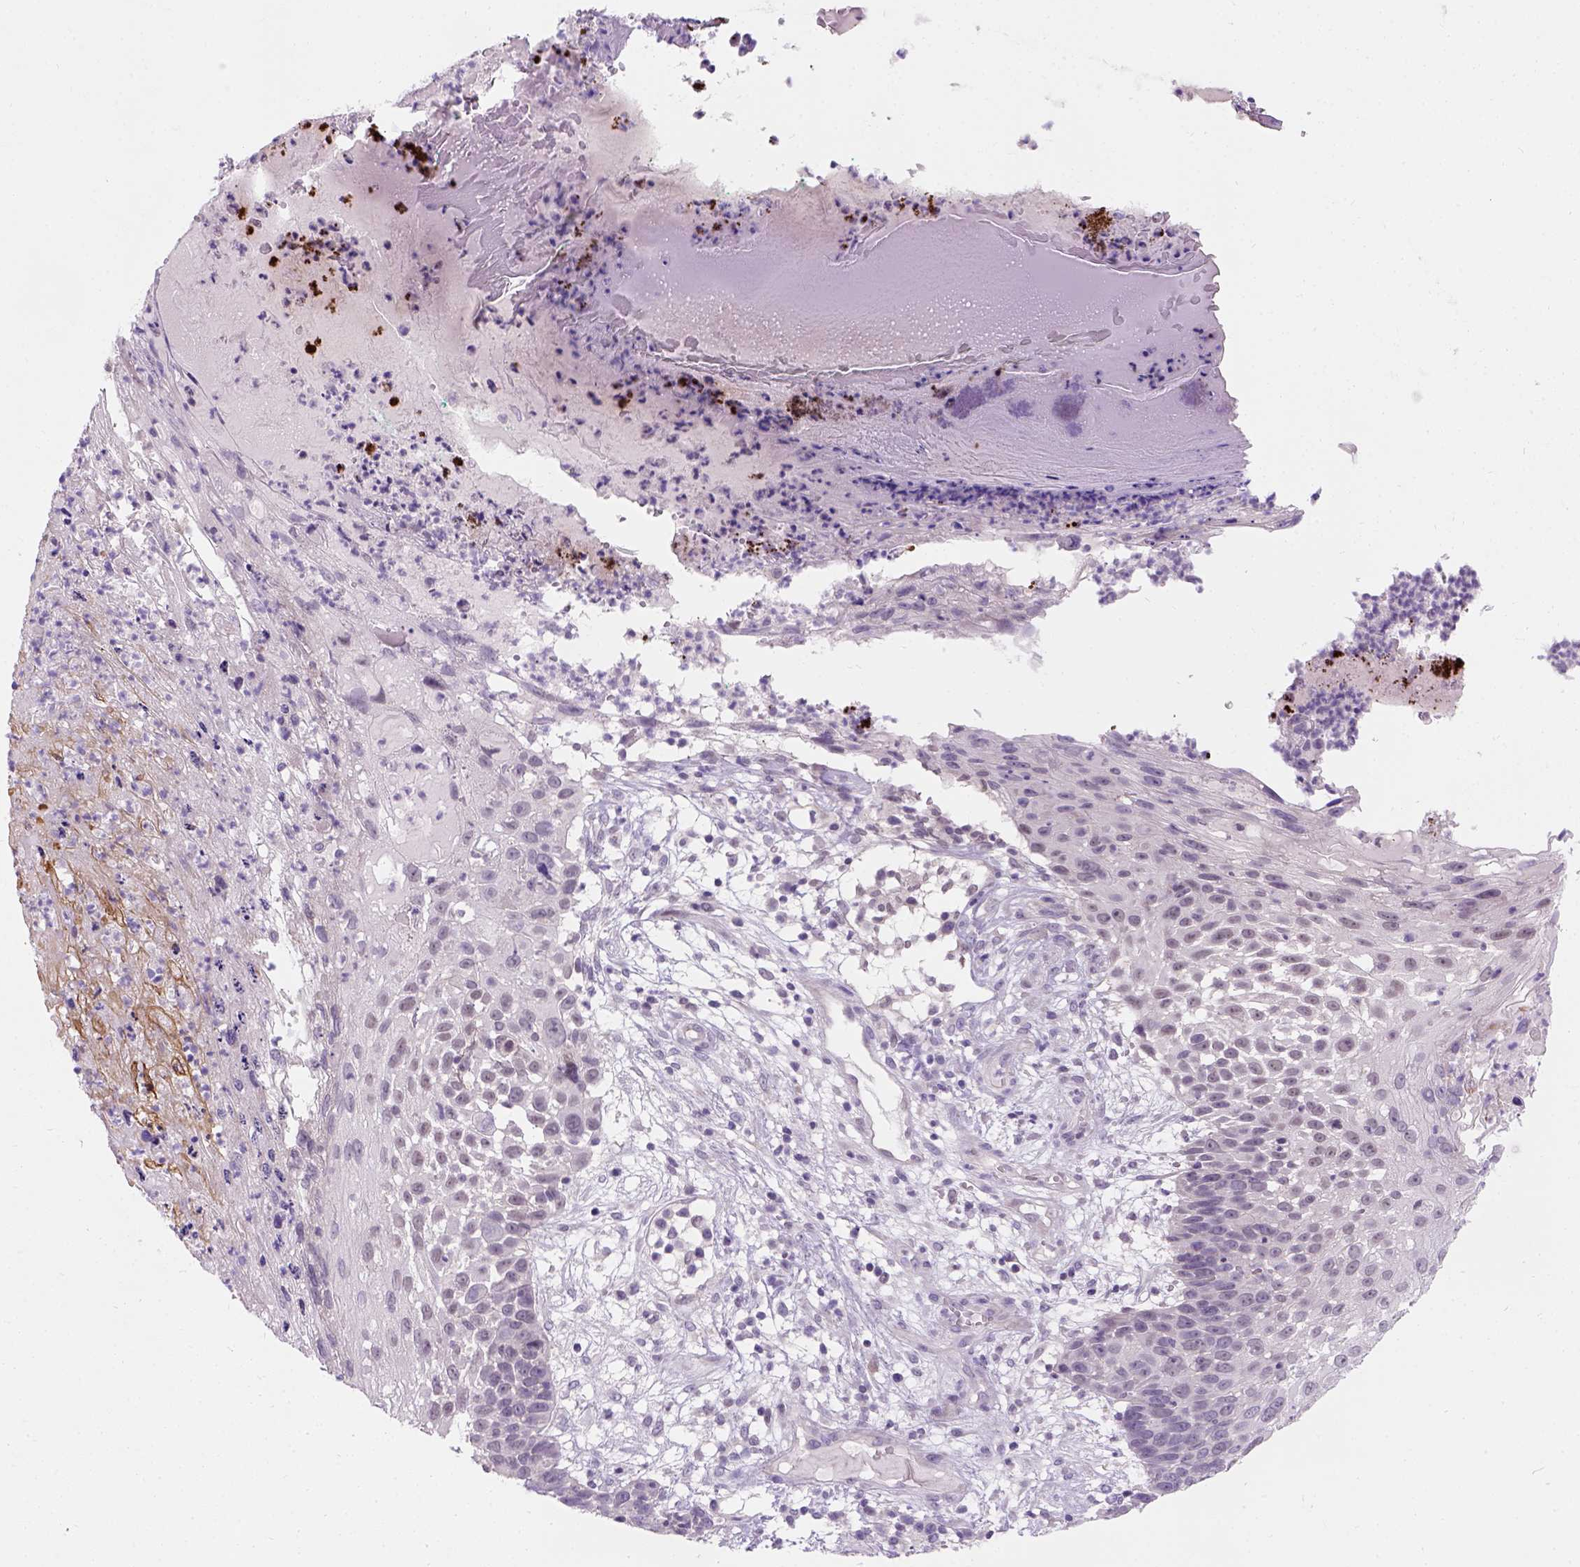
{"staining": {"intensity": "negative", "quantity": "none", "location": "none"}, "tissue": "skin cancer", "cell_type": "Tumor cells", "image_type": "cancer", "snomed": [{"axis": "morphology", "description": "Squamous cell carcinoma, NOS"}, {"axis": "topography", "description": "Skin"}], "caption": "Immunohistochemistry (IHC) of human skin cancer reveals no staining in tumor cells.", "gene": "C20orf144", "patient": {"sex": "male", "age": 92}}